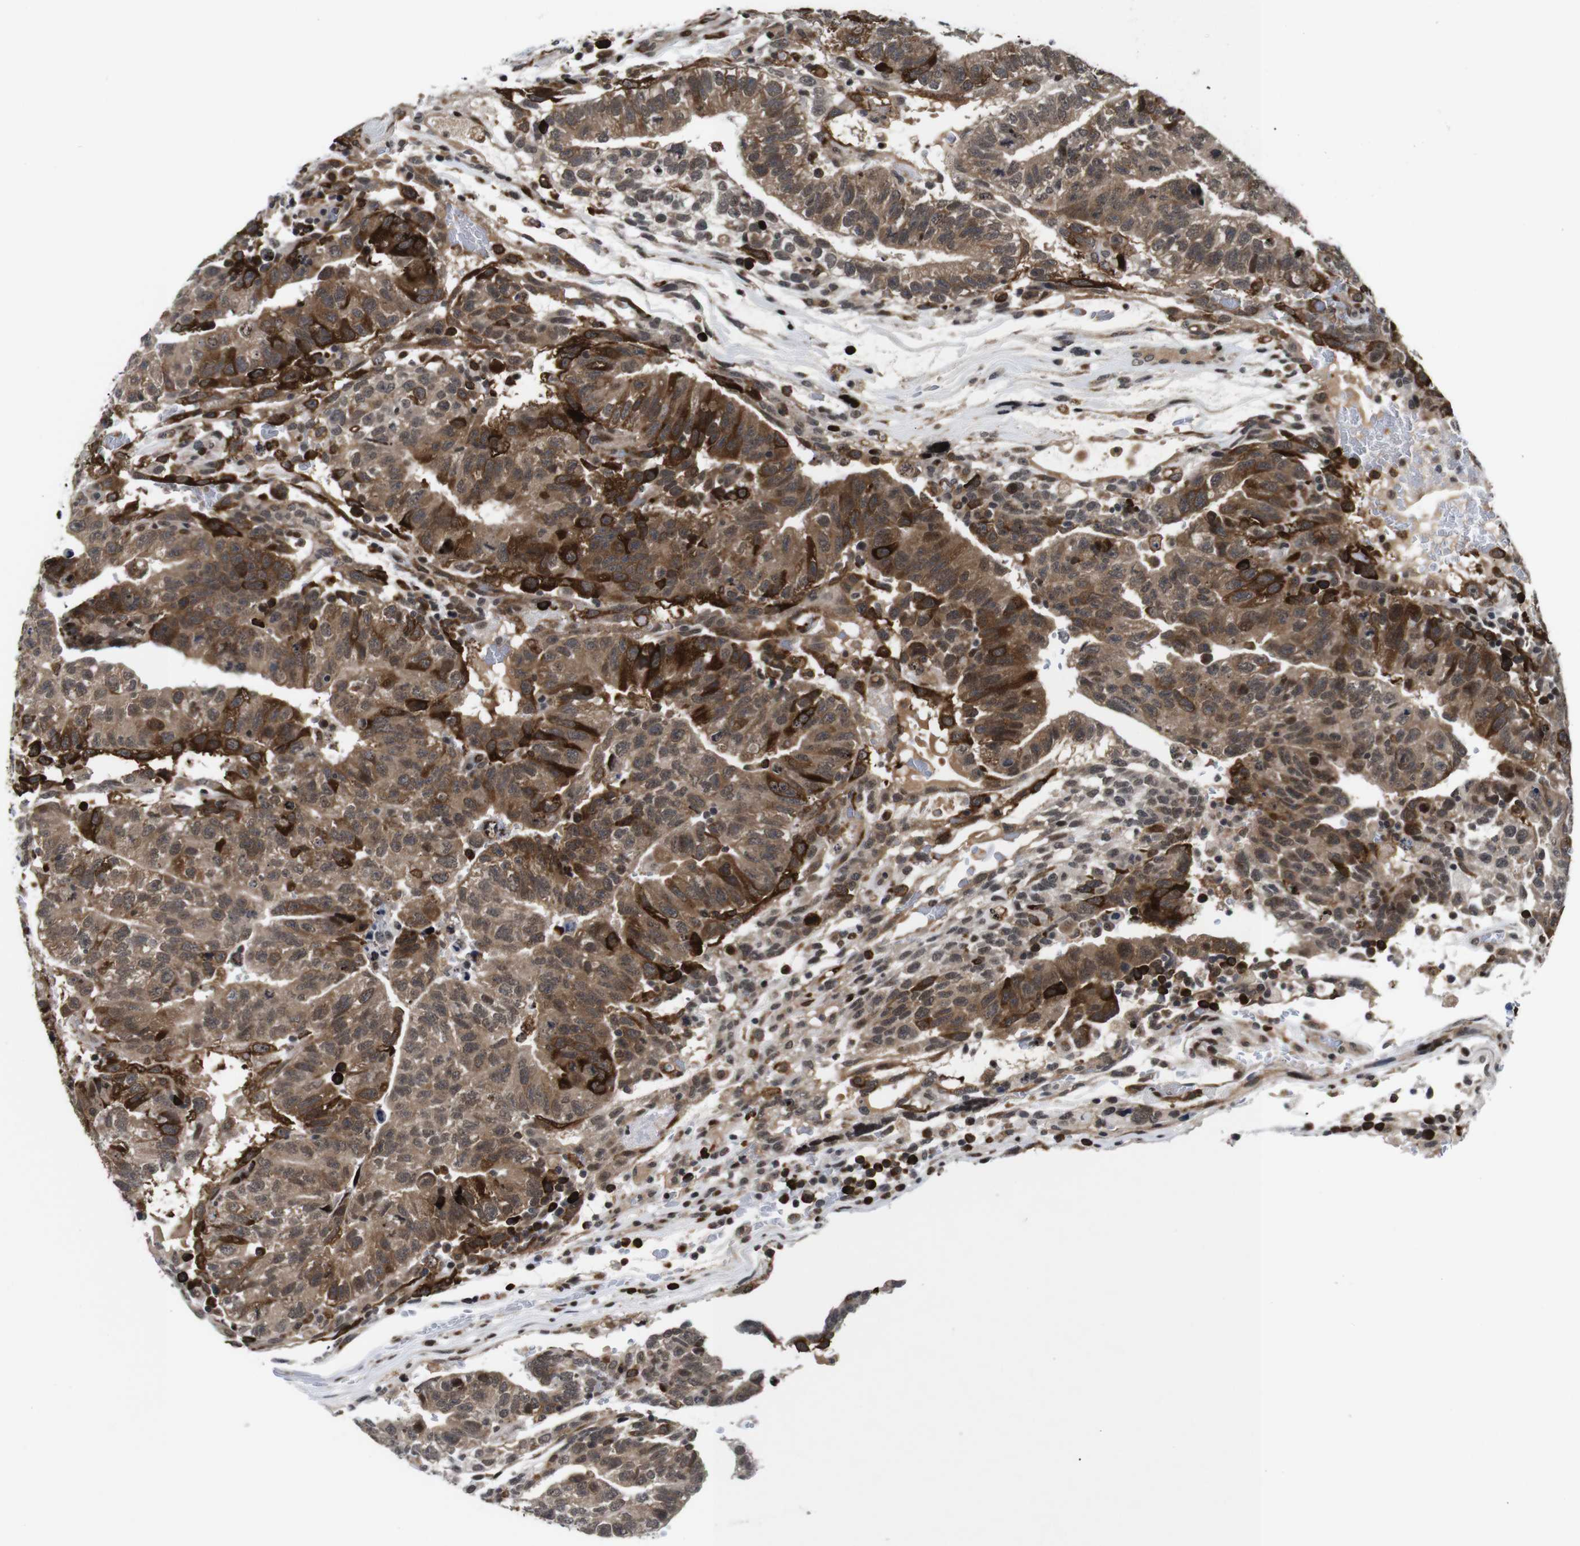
{"staining": {"intensity": "moderate", "quantity": ">75%", "location": "cytoplasmic/membranous"}, "tissue": "testis cancer", "cell_type": "Tumor cells", "image_type": "cancer", "snomed": [{"axis": "morphology", "description": "Seminoma, NOS"}, {"axis": "morphology", "description": "Carcinoma, Embryonal, NOS"}, {"axis": "topography", "description": "Testis"}], "caption": "The histopathology image displays immunohistochemical staining of testis cancer (seminoma). There is moderate cytoplasmic/membranous expression is seen in approximately >75% of tumor cells. (DAB (3,3'-diaminobenzidine) IHC with brightfield microscopy, high magnification).", "gene": "EIF4G1", "patient": {"sex": "male", "age": 52}}